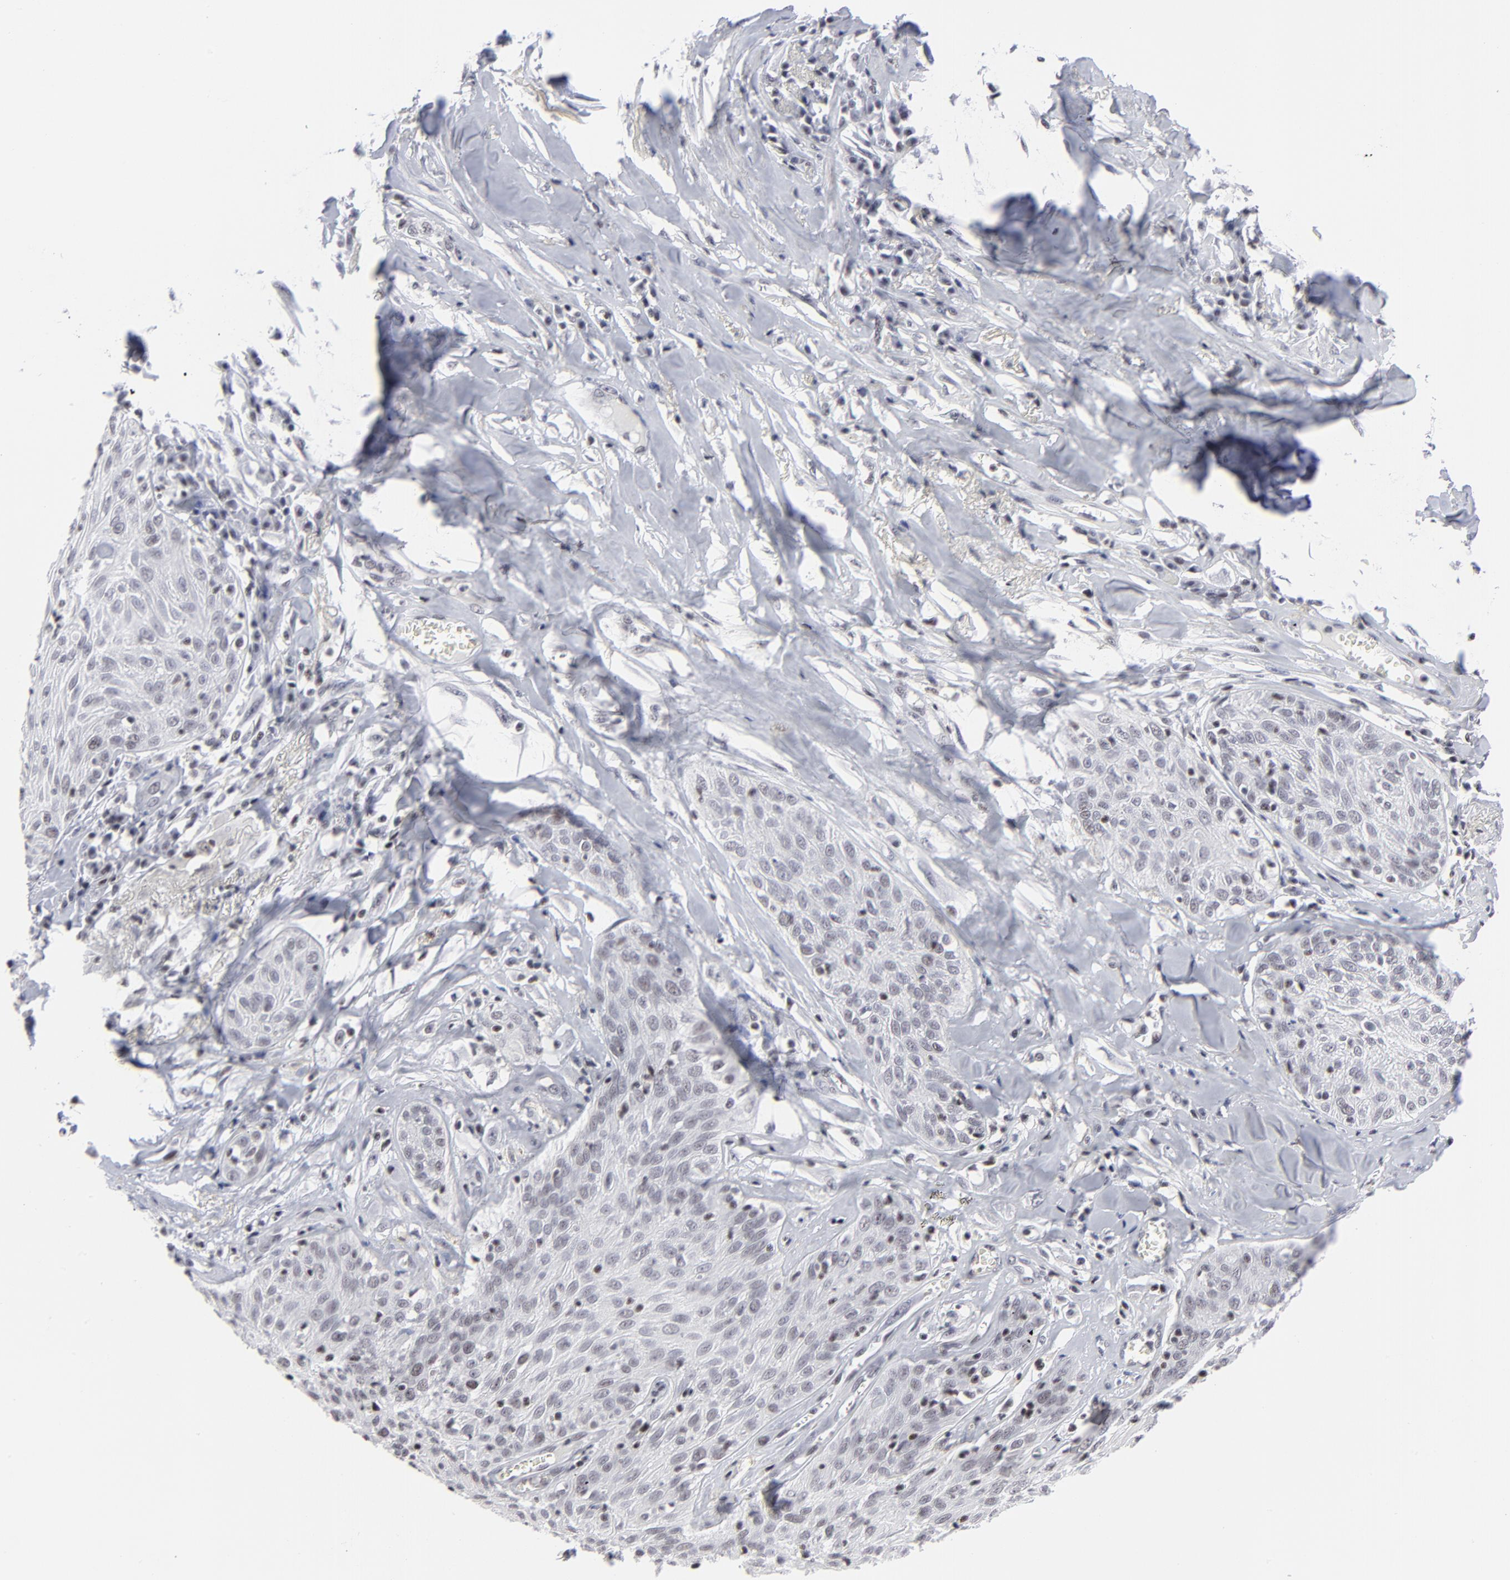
{"staining": {"intensity": "negative", "quantity": "none", "location": "none"}, "tissue": "skin cancer", "cell_type": "Tumor cells", "image_type": "cancer", "snomed": [{"axis": "morphology", "description": "Squamous cell carcinoma, NOS"}, {"axis": "topography", "description": "Skin"}], "caption": "Skin cancer was stained to show a protein in brown. There is no significant staining in tumor cells. (Stains: DAB immunohistochemistry (IHC) with hematoxylin counter stain, Microscopy: brightfield microscopy at high magnification).", "gene": "SP2", "patient": {"sex": "male", "age": 65}}